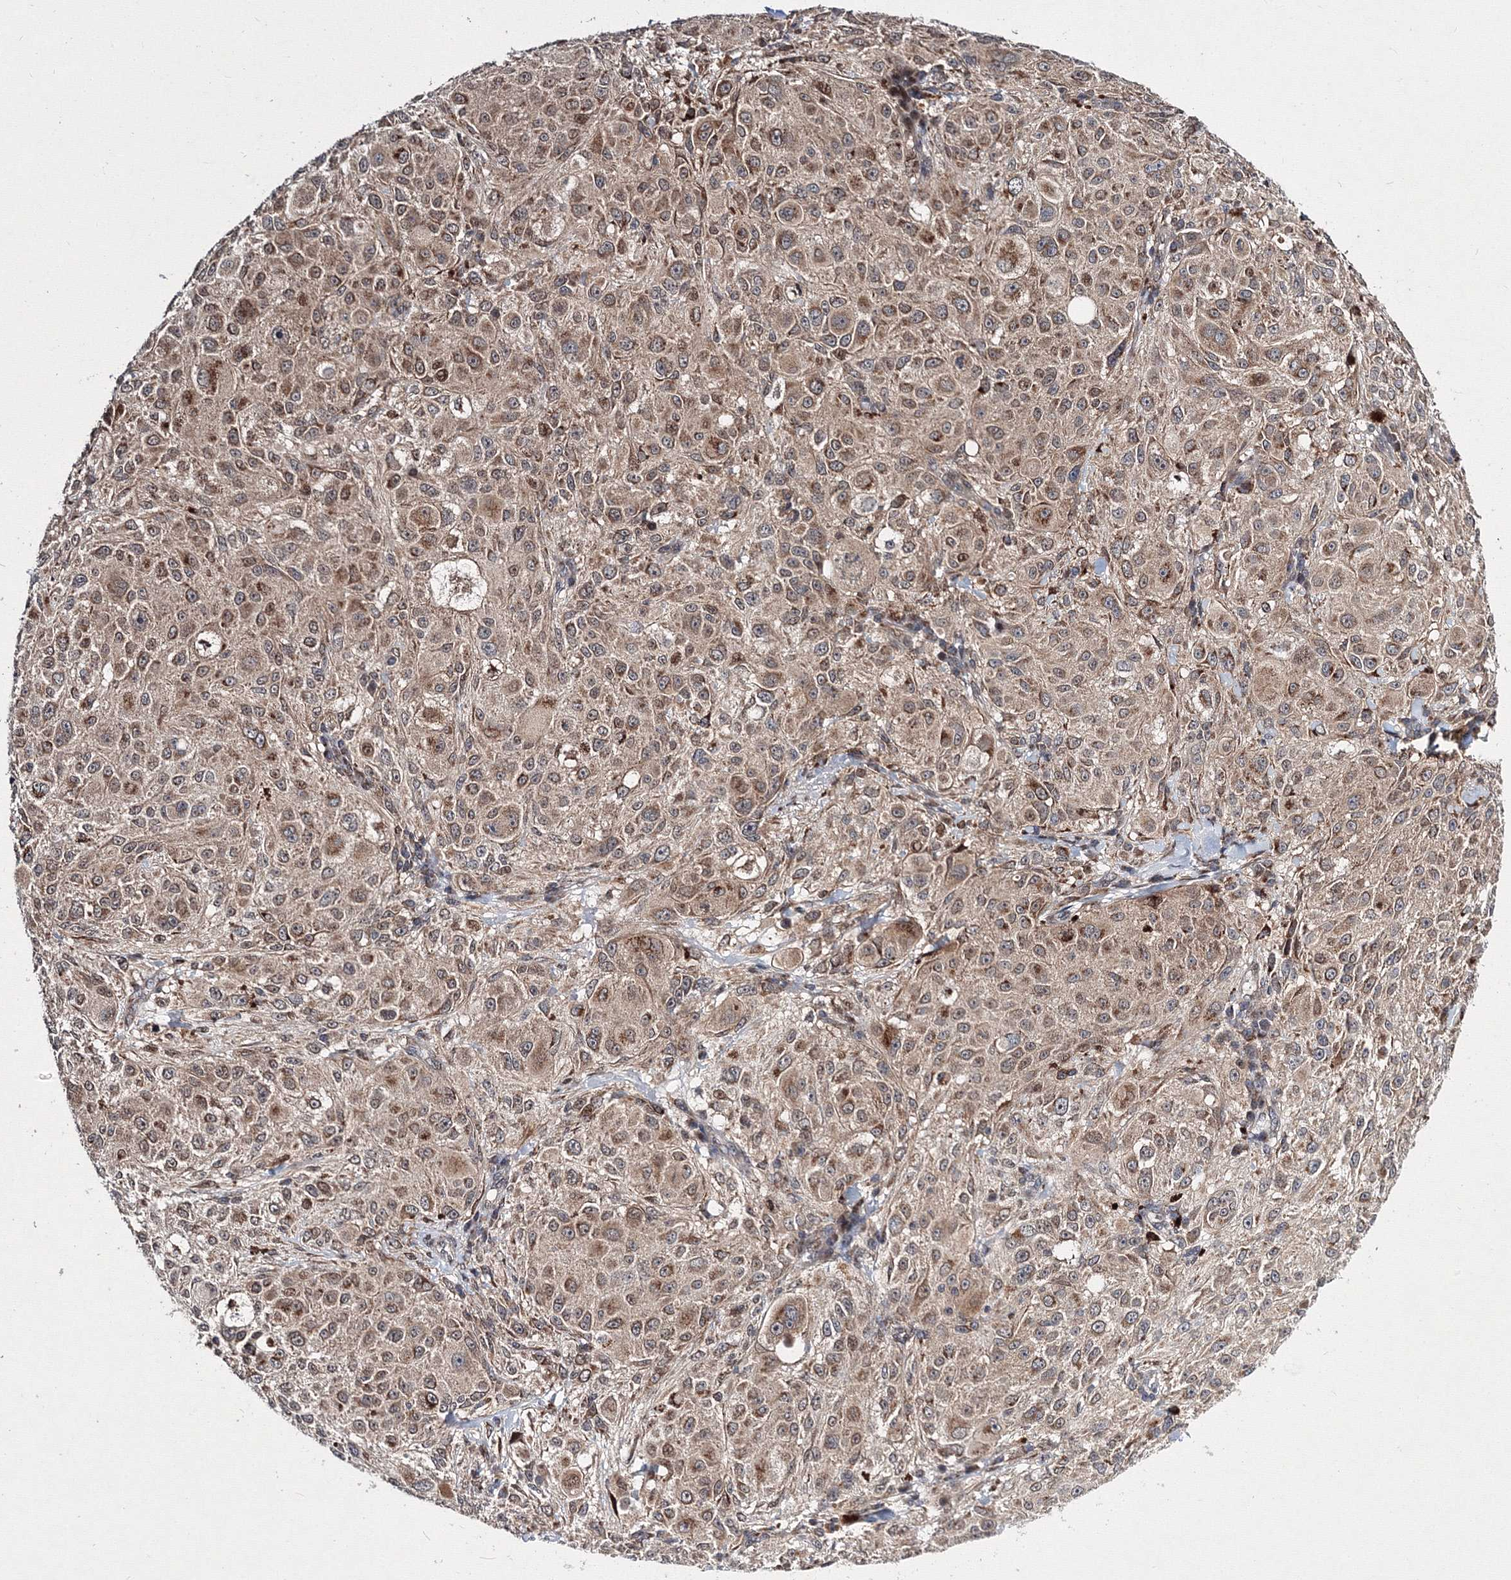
{"staining": {"intensity": "moderate", "quantity": ">75%", "location": "cytoplasmic/membranous,nuclear"}, "tissue": "melanoma", "cell_type": "Tumor cells", "image_type": "cancer", "snomed": [{"axis": "morphology", "description": "Necrosis, NOS"}, {"axis": "morphology", "description": "Malignant melanoma, NOS"}, {"axis": "topography", "description": "Skin"}], "caption": "Human malignant melanoma stained with a brown dye shows moderate cytoplasmic/membranous and nuclear positive staining in about >75% of tumor cells.", "gene": "GPN1", "patient": {"sex": "female", "age": 87}}